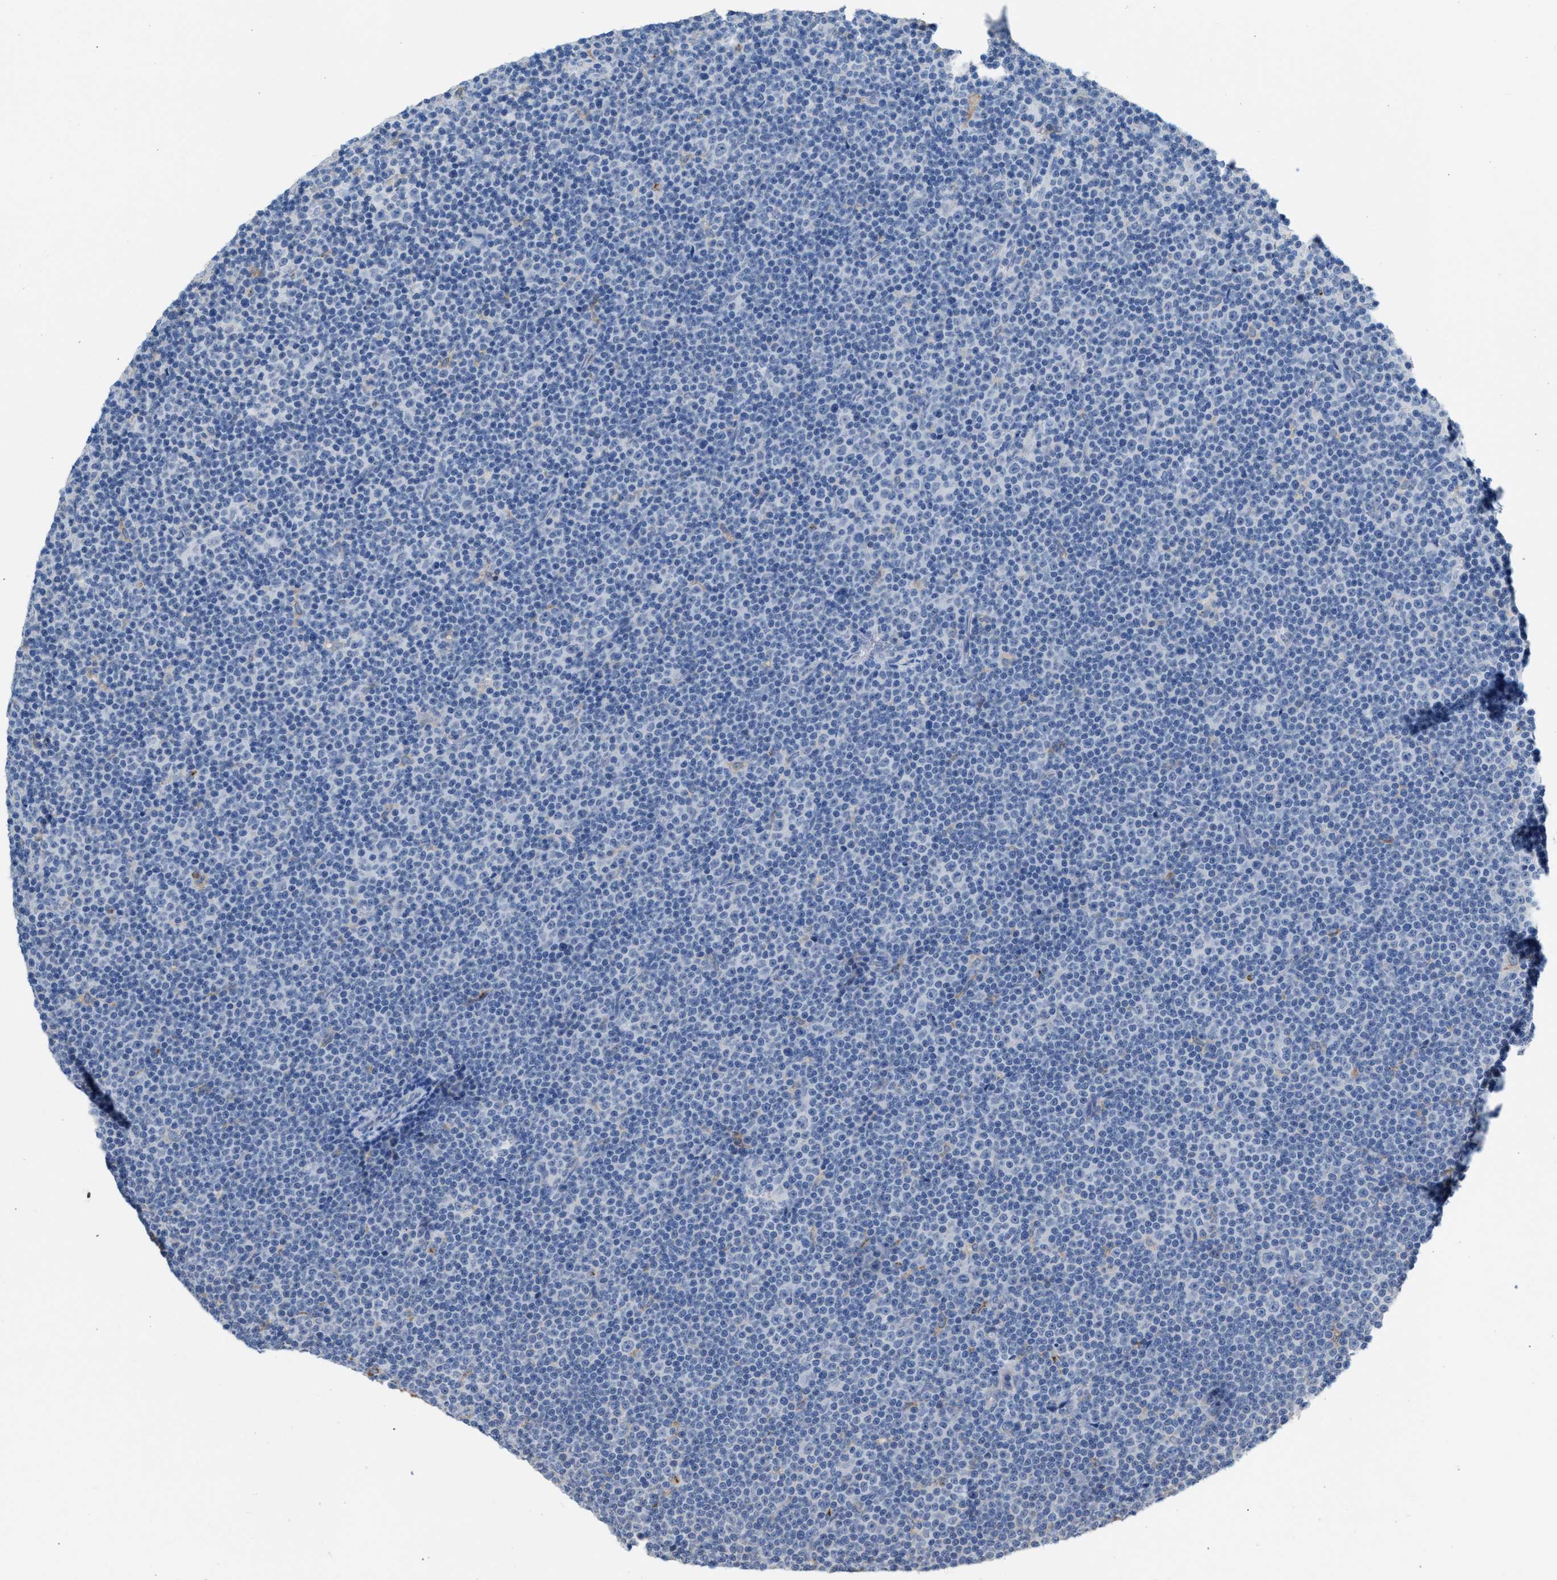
{"staining": {"intensity": "negative", "quantity": "none", "location": "none"}, "tissue": "lymphoma", "cell_type": "Tumor cells", "image_type": "cancer", "snomed": [{"axis": "morphology", "description": "Malignant lymphoma, non-Hodgkin's type, Low grade"}, {"axis": "topography", "description": "Lymph node"}], "caption": "There is no significant expression in tumor cells of malignant lymphoma, non-Hodgkin's type (low-grade). (Stains: DAB IHC with hematoxylin counter stain, Microscopy: brightfield microscopy at high magnification).", "gene": "CA3", "patient": {"sex": "female", "age": 67}}